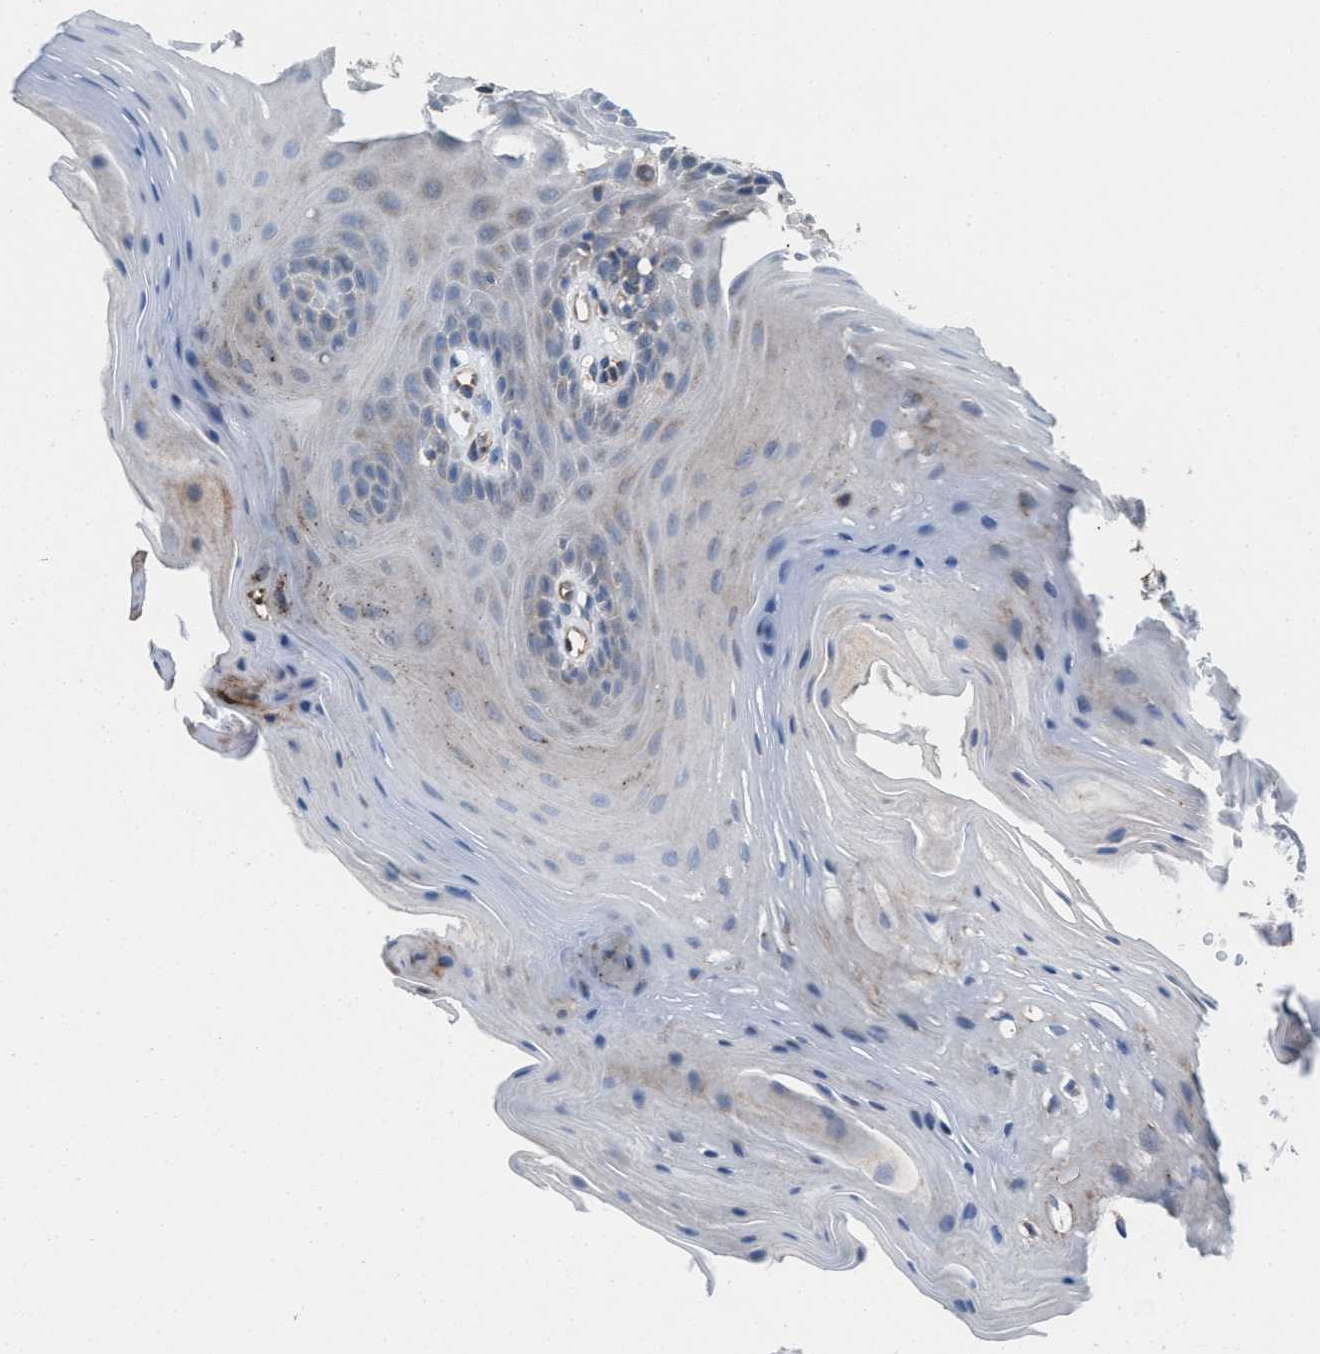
{"staining": {"intensity": "moderate", "quantity": "<25%", "location": "cytoplasmic/membranous"}, "tissue": "oral mucosa", "cell_type": "Squamous epithelial cells", "image_type": "normal", "snomed": [{"axis": "morphology", "description": "Normal tissue, NOS"}, {"axis": "morphology", "description": "Squamous cell carcinoma, NOS"}, {"axis": "topography", "description": "Oral tissue"}, {"axis": "topography", "description": "Head-Neck"}], "caption": "Brown immunohistochemical staining in benign human oral mucosa reveals moderate cytoplasmic/membranous staining in about <25% of squamous epithelial cells.", "gene": "MRM1", "patient": {"sex": "male", "age": 71}}